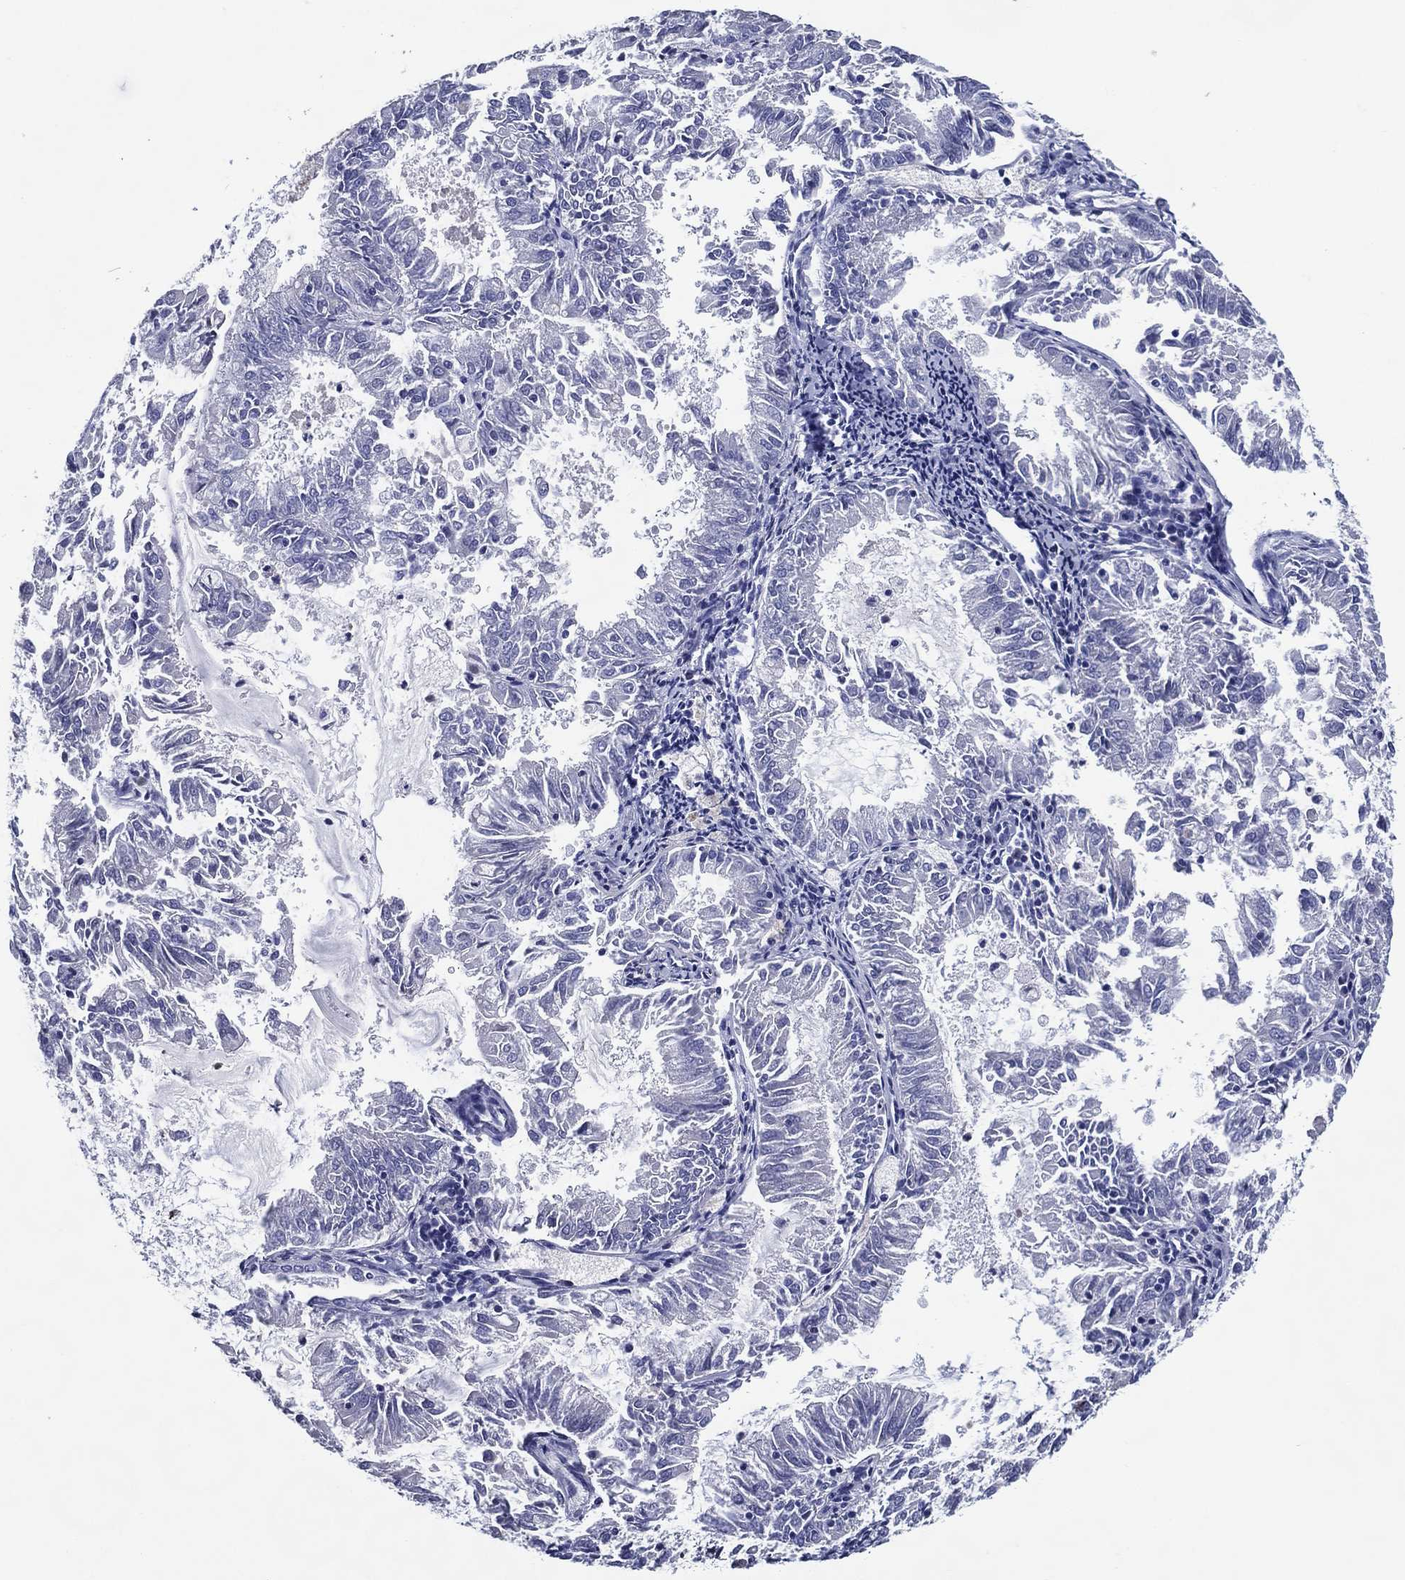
{"staining": {"intensity": "negative", "quantity": "none", "location": "none"}, "tissue": "endometrial cancer", "cell_type": "Tumor cells", "image_type": "cancer", "snomed": [{"axis": "morphology", "description": "Adenocarcinoma, NOS"}, {"axis": "topography", "description": "Endometrium"}], "caption": "Protein analysis of endometrial cancer exhibits no significant positivity in tumor cells.", "gene": "ACE2", "patient": {"sex": "female", "age": 57}}